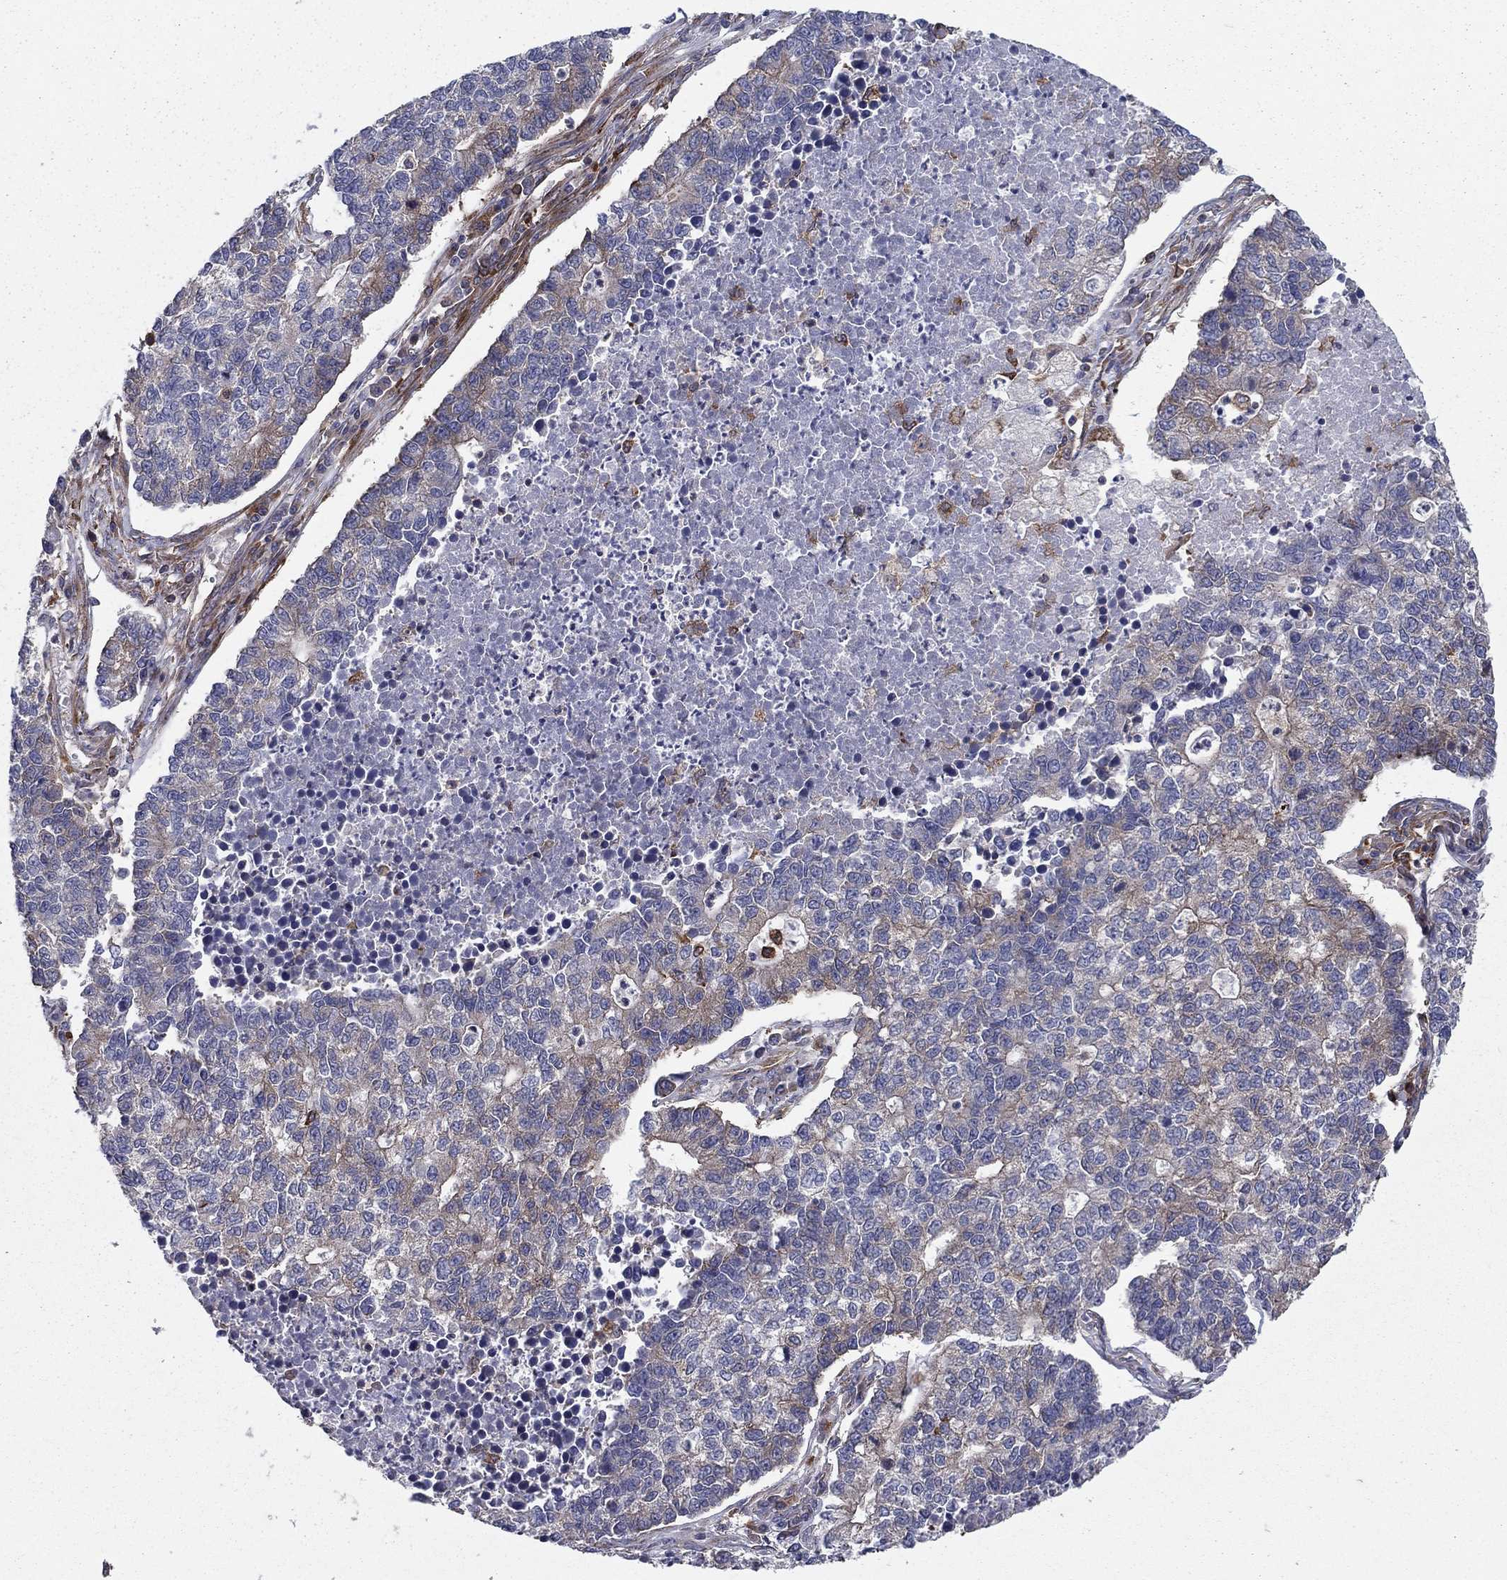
{"staining": {"intensity": "moderate", "quantity": "25%-75%", "location": "cytoplasmic/membranous"}, "tissue": "lung cancer", "cell_type": "Tumor cells", "image_type": "cancer", "snomed": [{"axis": "morphology", "description": "Adenocarcinoma, NOS"}, {"axis": "topography", "description": "Lung"}], "caption": "Lung cancer (adenocarcinoma) stained with a protein marker reveals moderate staining in tumor cells.", "gene": "EHBP1L1", "patient": {"sex": "male", "age": 57}}